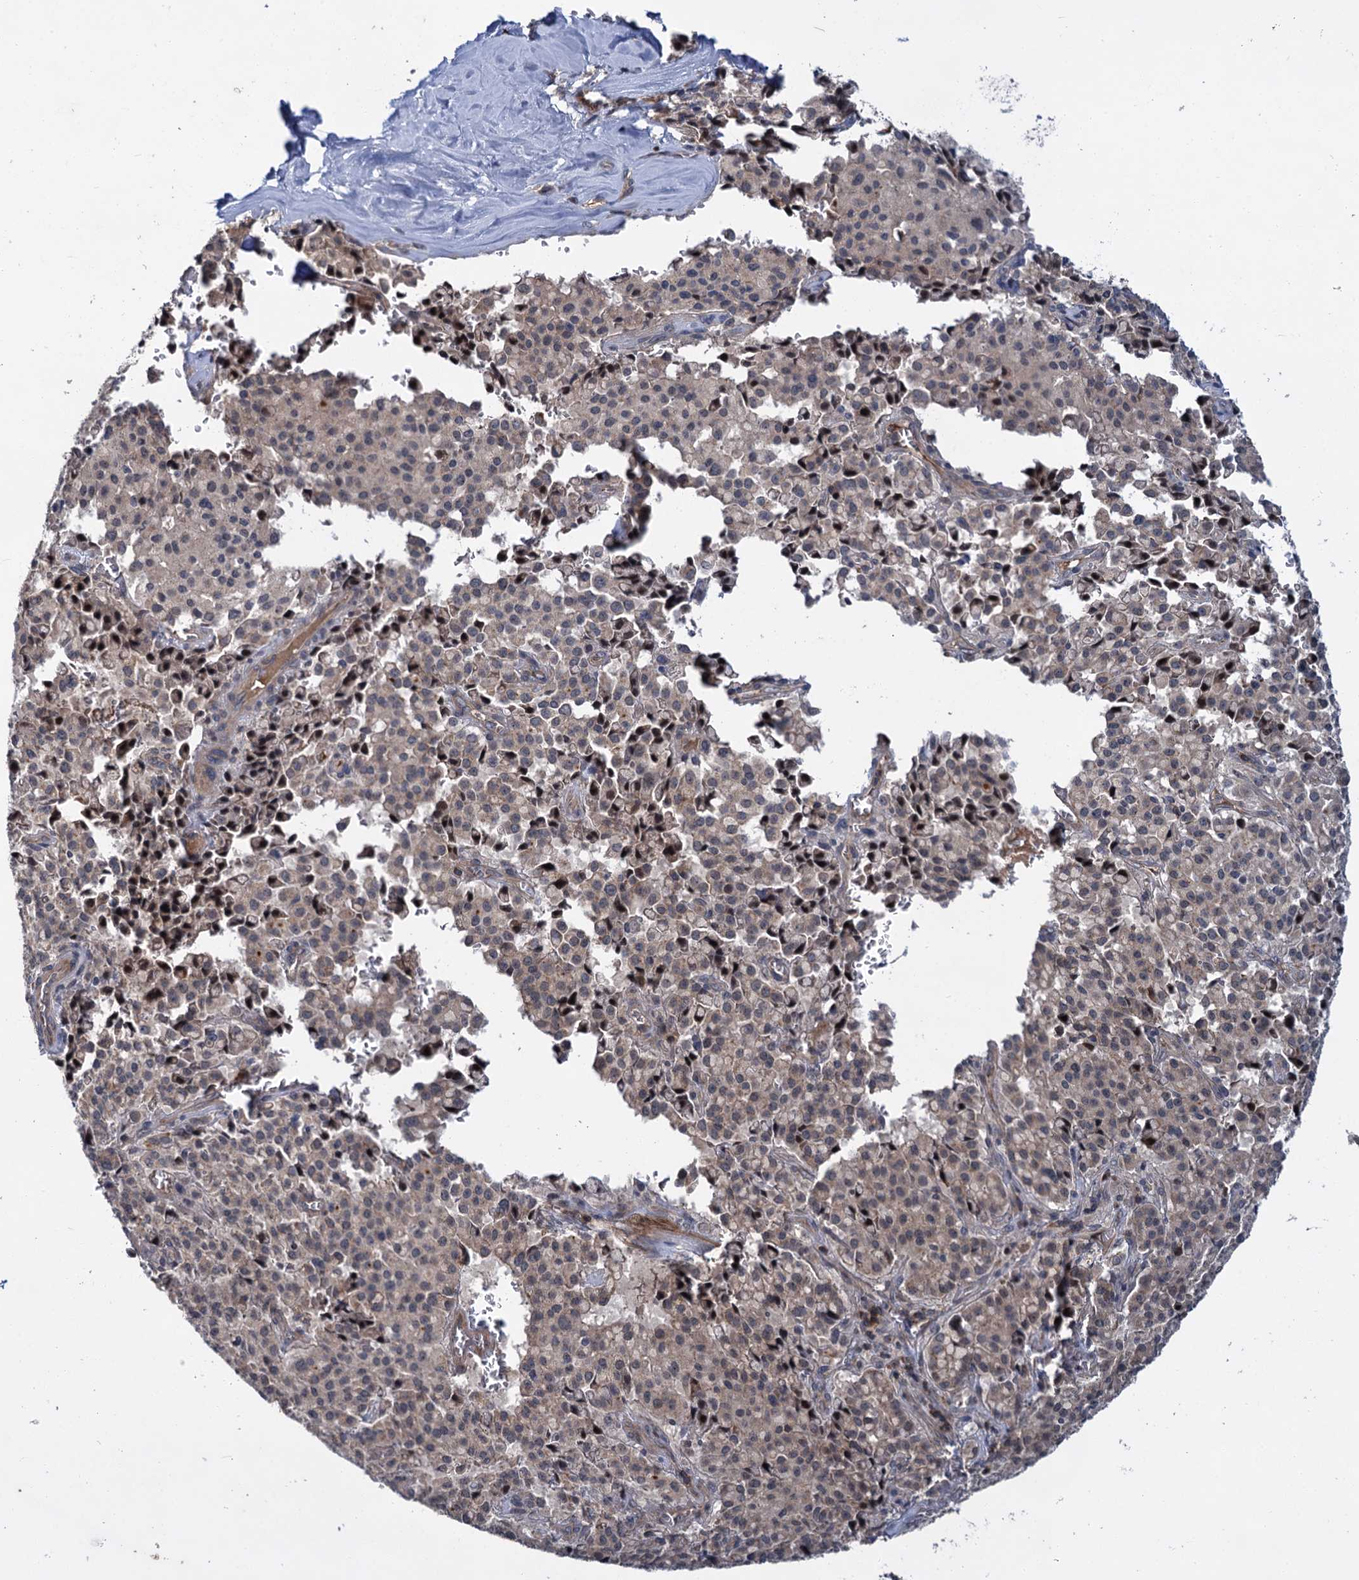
{"staining": {"intensity": "weak", "quantity": "25%-75%", "location": "cytoplasmic/membranous"}, "tissue": "pancreatic cancer", "cell_type": "Tumor cells", "image_type": "cancer", "snomed": [{"axis": "morphology", "description": "Adenocarcinoma, NOS"}, {"axis": "topography", "description": "Pancreas"}], "caption": "There is low levels of weak cytoplasmic/membranous positivity in tumor cells of pancreatic adenocarcinoma, as demonstrated by immunohistochemical staining (brown color).", "gene": "ABLIM1", "patient": {"sex": "male", "age": 65}}